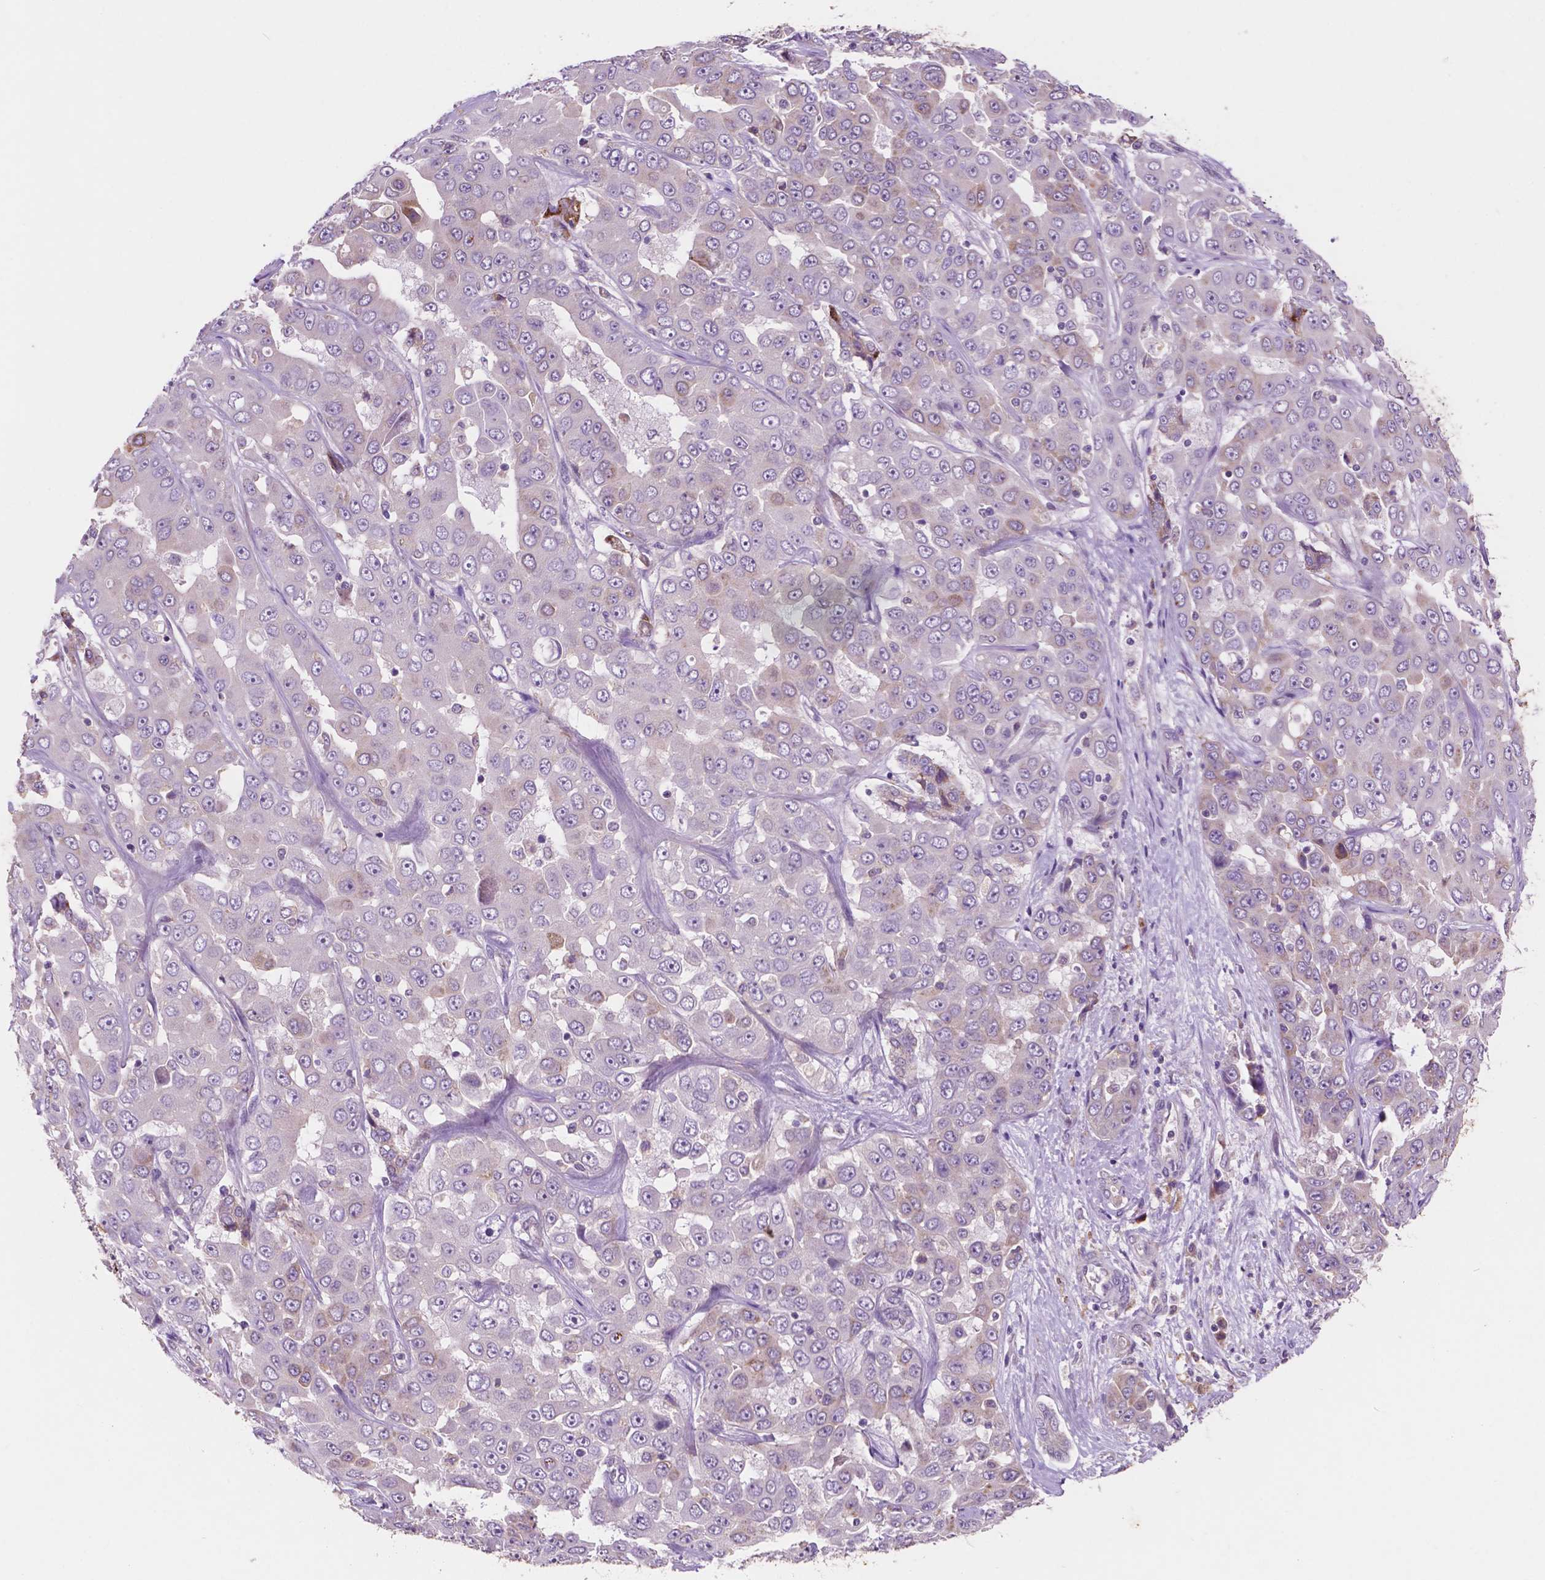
{"staining": {"intensity": "weak", "quantity": "<25%", "location": "cytoplasmic/membranous"}, "tissue": "liver cancer", "cell_type": "Tumor cells", "image_type": "cancer", "snomed": [{"axis": "morphology", "description": "Cholangiocarcinoma"}, {"axis": "topography", "description": "Liver"}], "caption": "Immunohistochemistry (IHC) histopathology image of cholangiocarcinoma (liver) stained for a protein (brown), which reveals no staining in tumor cells.", "gene": "LRP1B", "patient": {"sex": "female", "age": 52}}